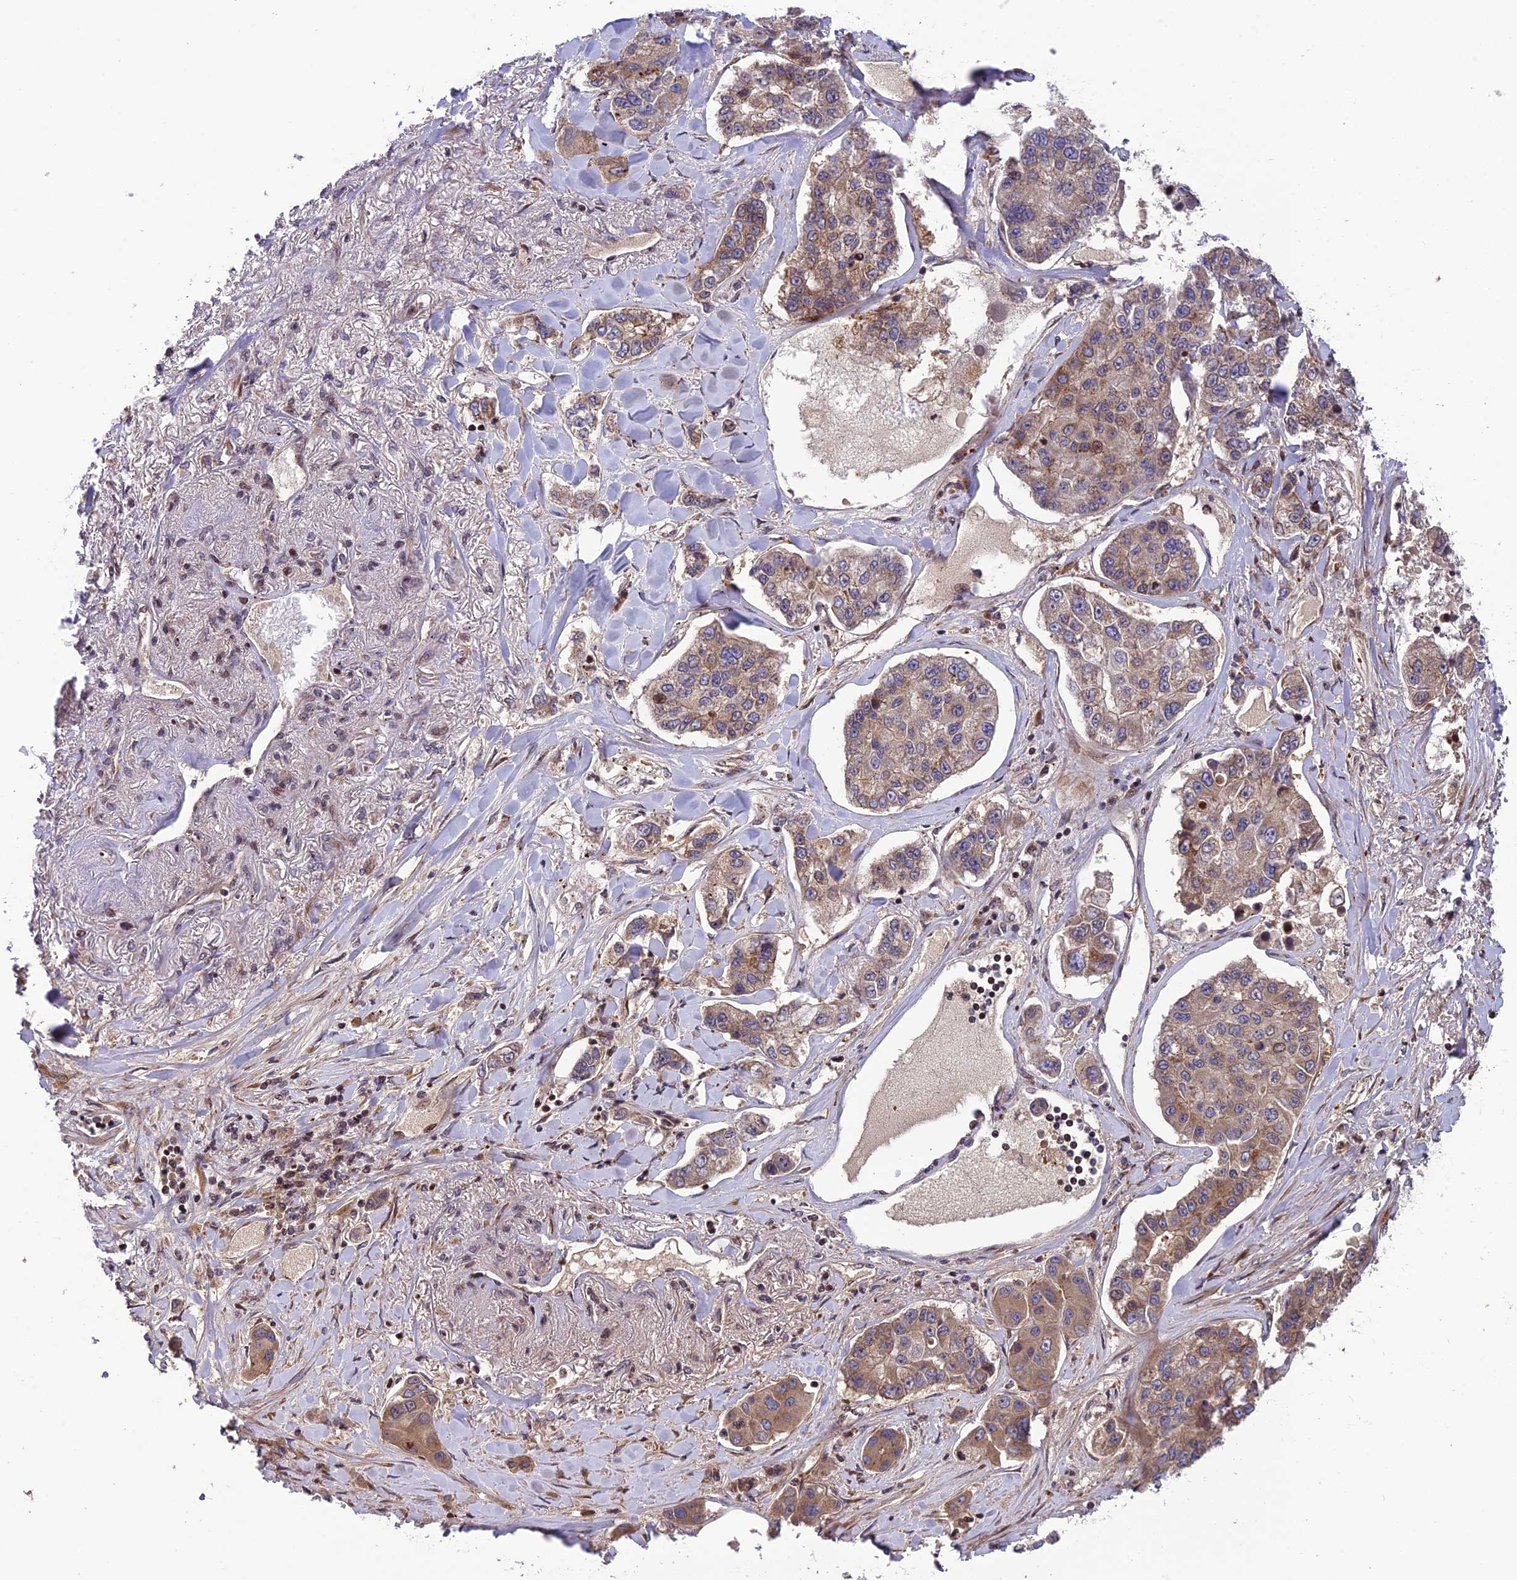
{"staining": {"intensity": "moderate", "quantity": "25%-75%", "location": "cytoplasmic/membranous"}, "tissue": "lung cancer", "cell_type": "Tumor cells", "image_type": "cancer", "snomed": [{"axis": "morphology", "description": "Adenocarcinoma, NOS"}, {"axis": "topography", "description": "Lung"}], "caption": "Immunohistochemical staining of human lung cancer (adenocarcinoma) shows medium levels of moderate cytoplasmic/membranous protein expression in approximately 25%-75% of tumor cells.", "gene": "SMIM7", "patient": {"sex": "male", "age": 49}}